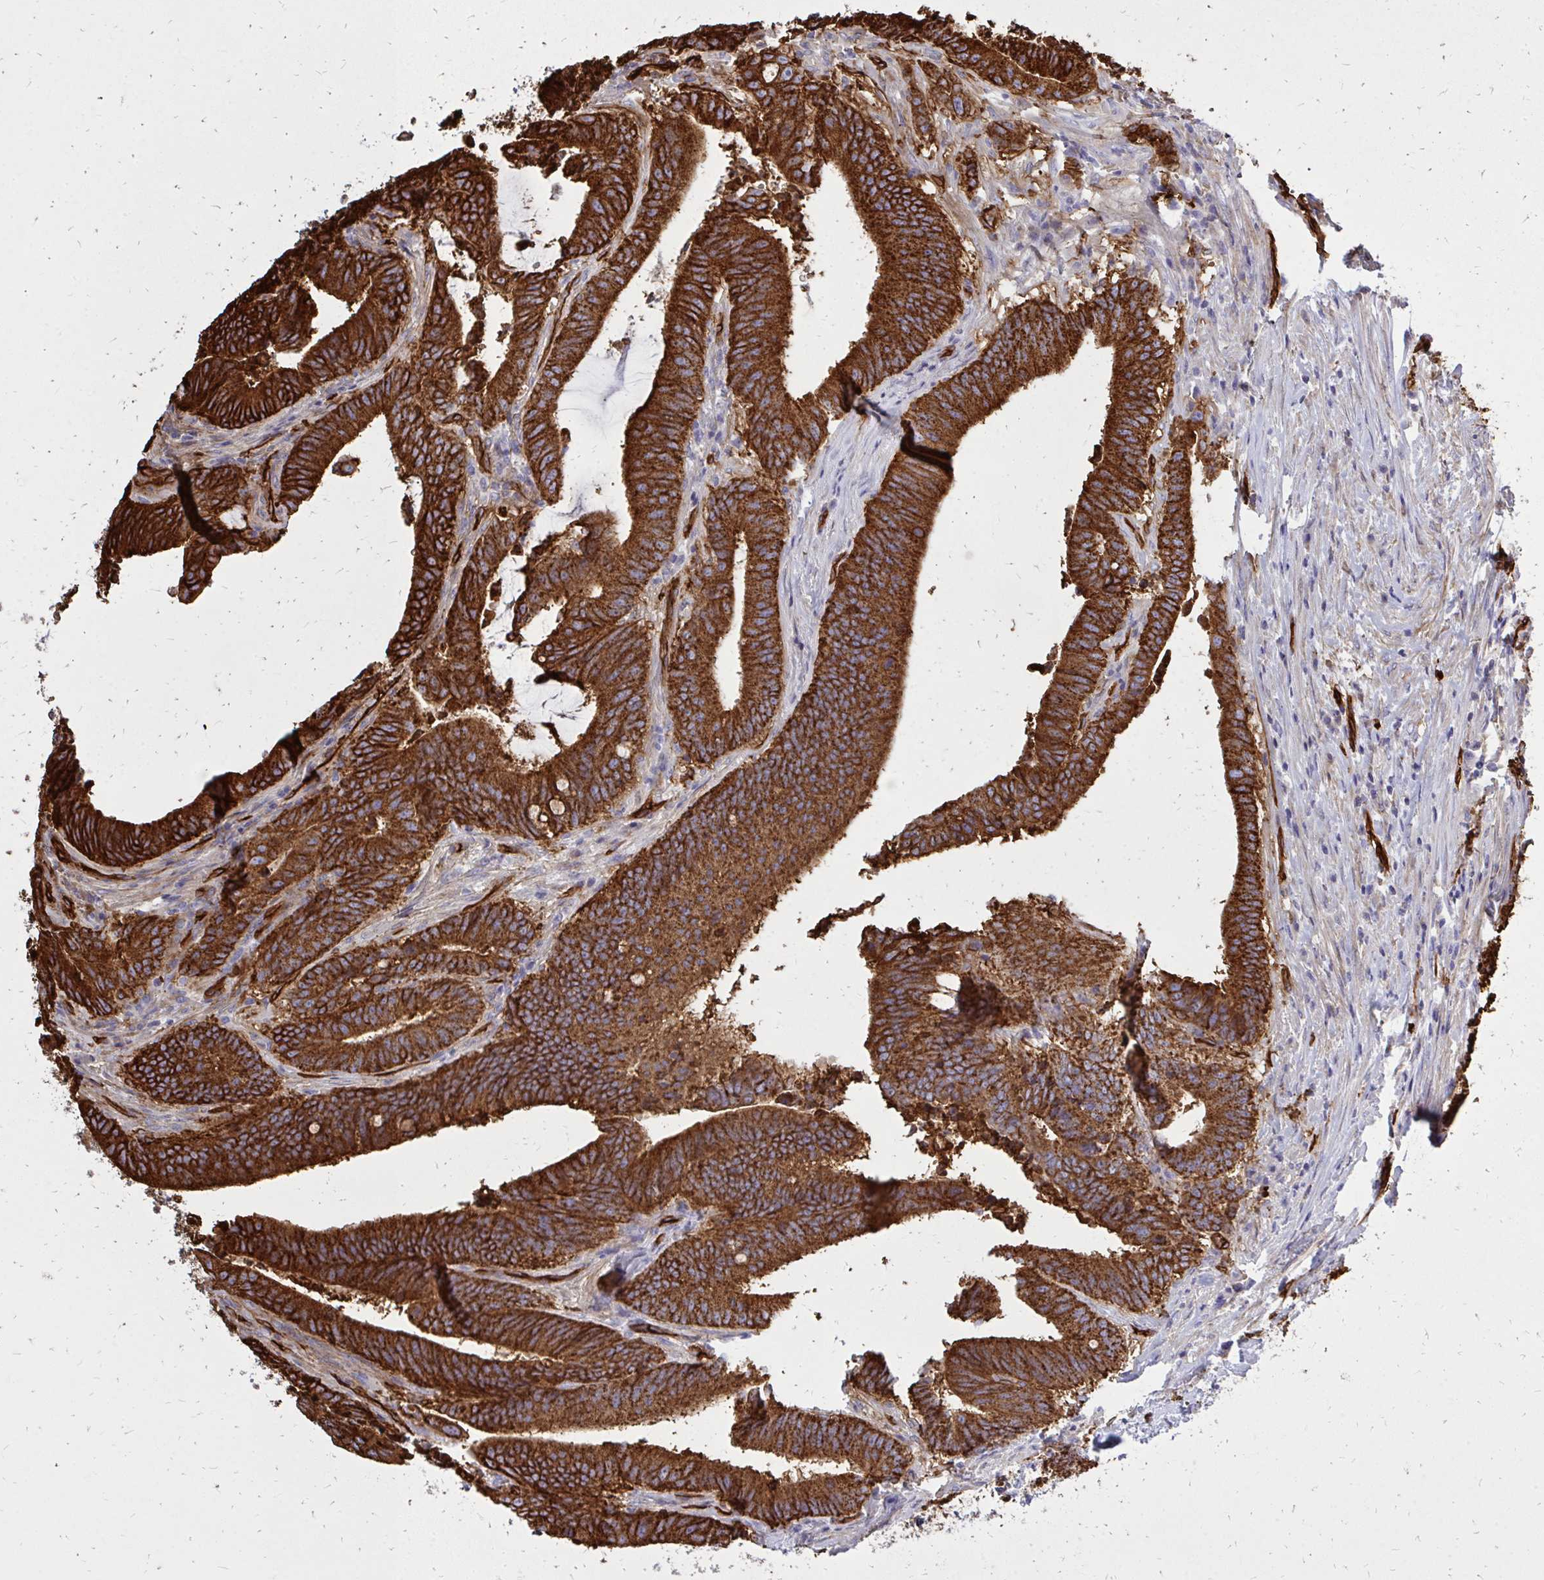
{"staining": {"intensity": "strong", "quantity": ">75%", "location": "cytoplasmic/membranous"}, "tissue": "colorectal cancer", "cell_type": "Tumor cells", "image_type": "cancer", "snomed": [{"axis": "morphology", "description": "Adenocarcinoma, NOS"}, {"axis": "topography", "description": "Colon"}], "caption": "Brown immunohistochemical staining in human colorectal cancer displays strong cytoplasmic/membranous expression in approximately >75% of tumor cells.", "gene": "MARCKSL1", "patient": {"sex": "female", "age": 43}}